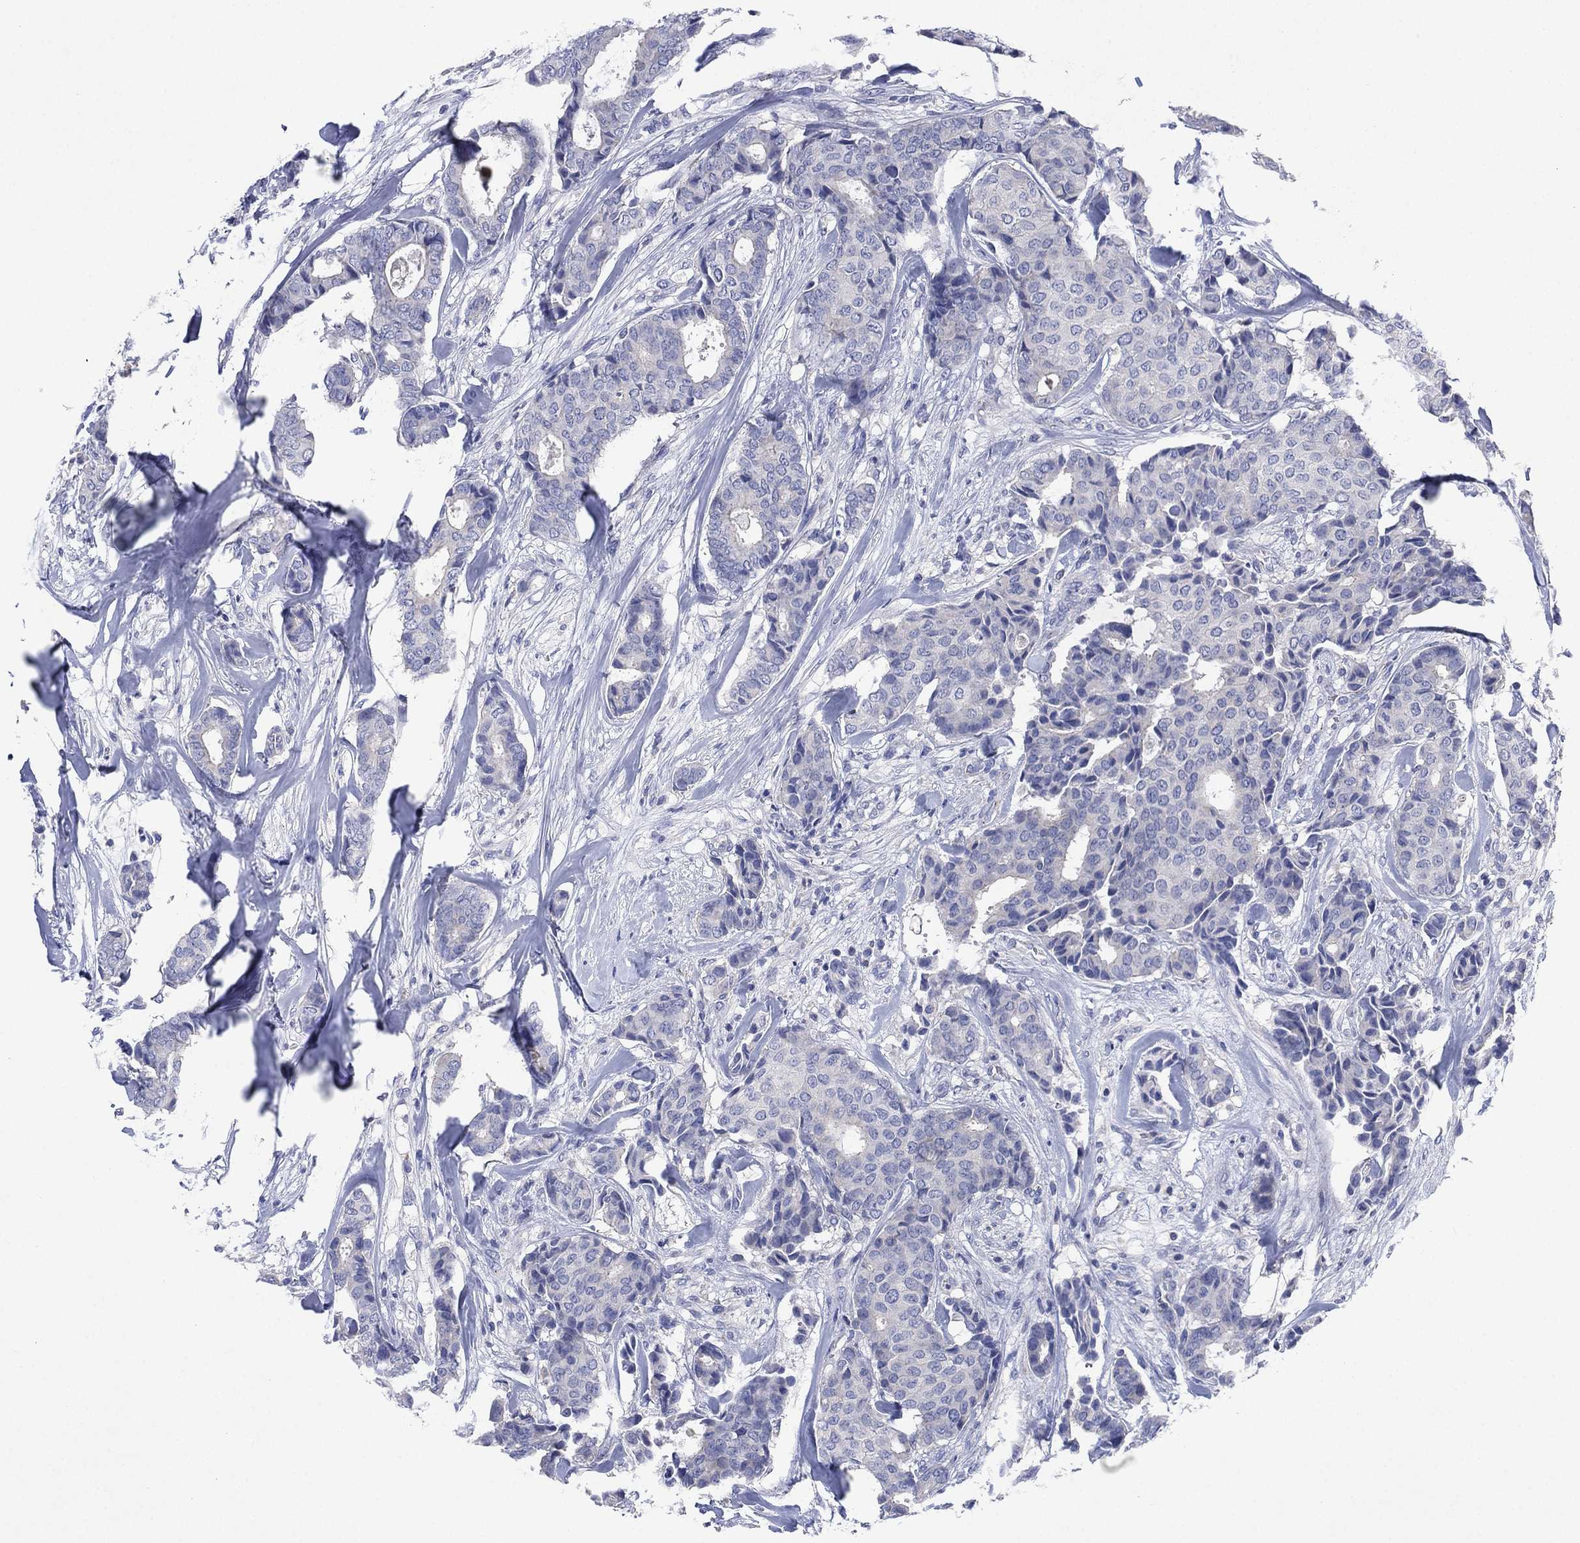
{"staining": {"intensity": "negative", "quantity": "none", "location": "none"}, "tissue": "breast cancer", "cell_type": "Tumor cells", "image_type": "cancer", "snomed": [{"axis": "morphology", "description": "Duct carcinoma"}, {"axis": "topography", "description": "Breast"}], "caption": "Photomicrograph shows no significant protein positivity in tumor cells of breast cancer (invasive ductal carcinoma).", "gene": "CHRNA3", "patient": {"sex": "female", "age": 75}}